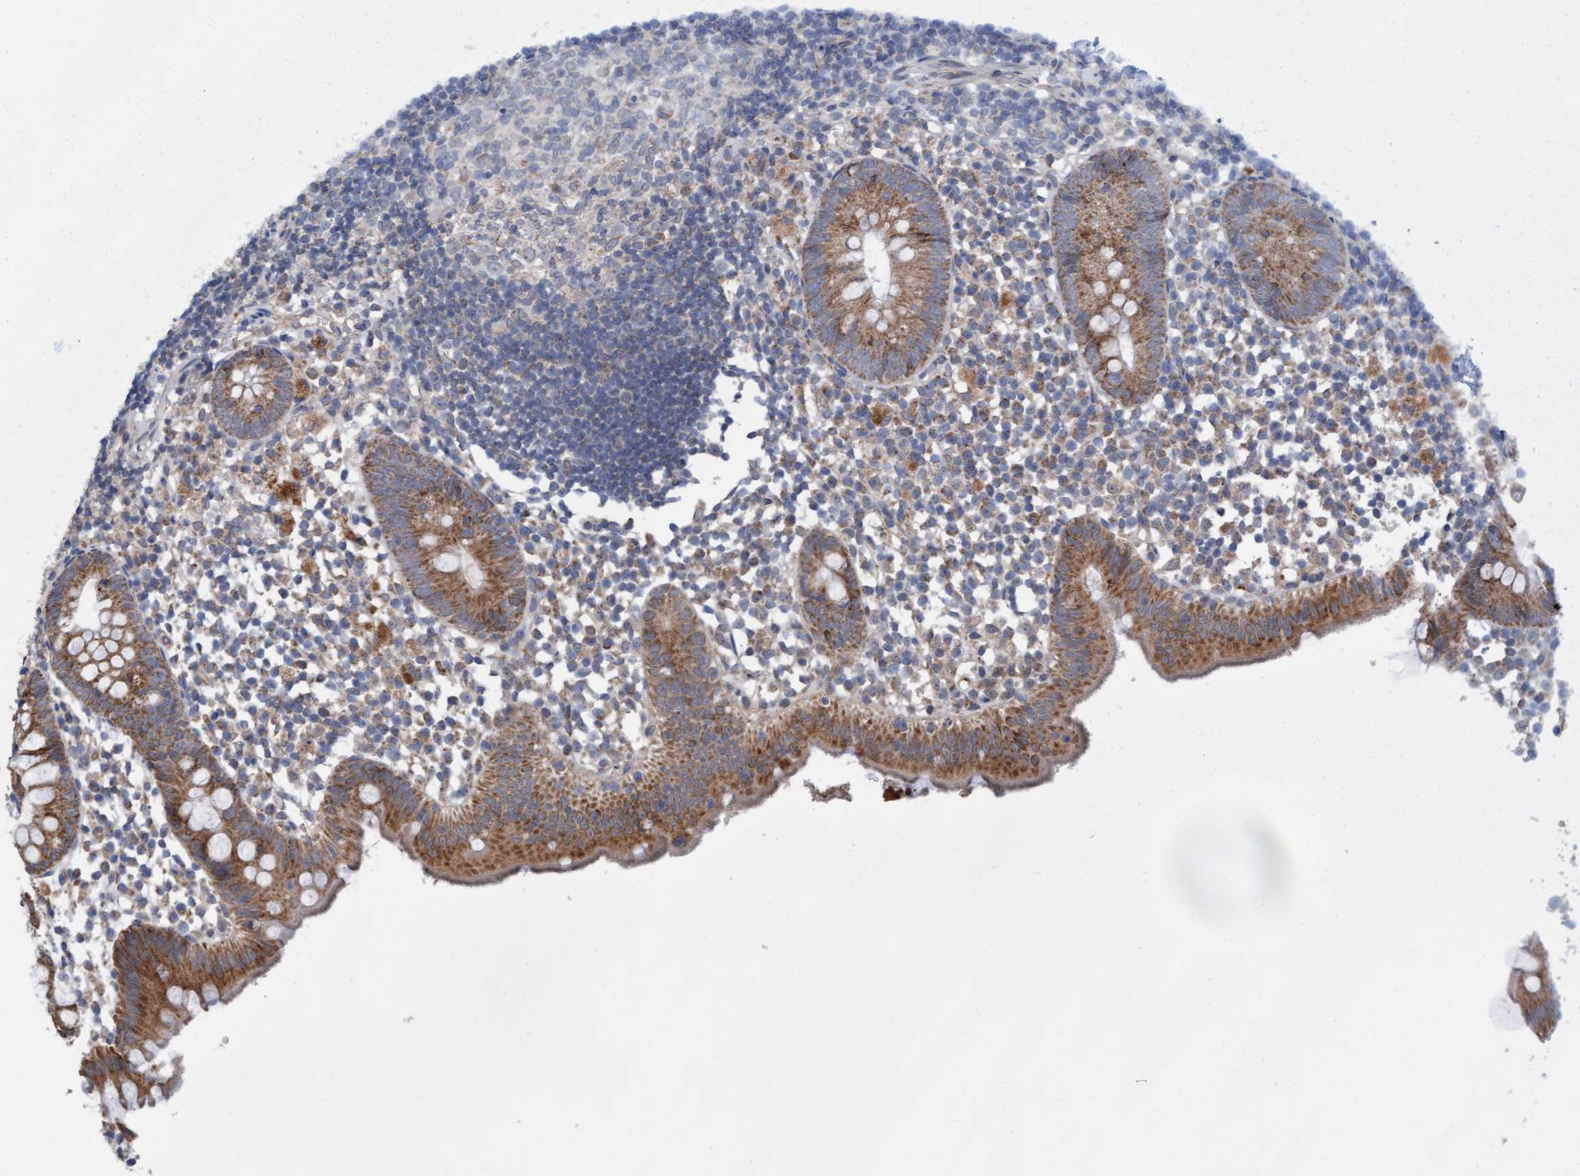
{"staining": {"intensity": "moderate", "quantity": ">75%", "location": "cytoplasmic/membranous"}, "tissue": "appendix", "cell_type": "Glandular cells", "image_type": "normal", "snomed": [{"axis": "morphology", "description": "Normal tissue, NOS"}, {"axis": "topography", "description": "Appendix"}], "caption": "Glandular cells exhibit moderate cytoplasmic/membranous positivity in about >75% of cells in normal appendix. (Stains: DAB (3,3'-diaminobenzidine) in brown, nuclei in blue, Microscopy: brightfield microscopy at high magnification).", "gene": "ZNF566", "patient": {"sex": "female", "age": 20}}